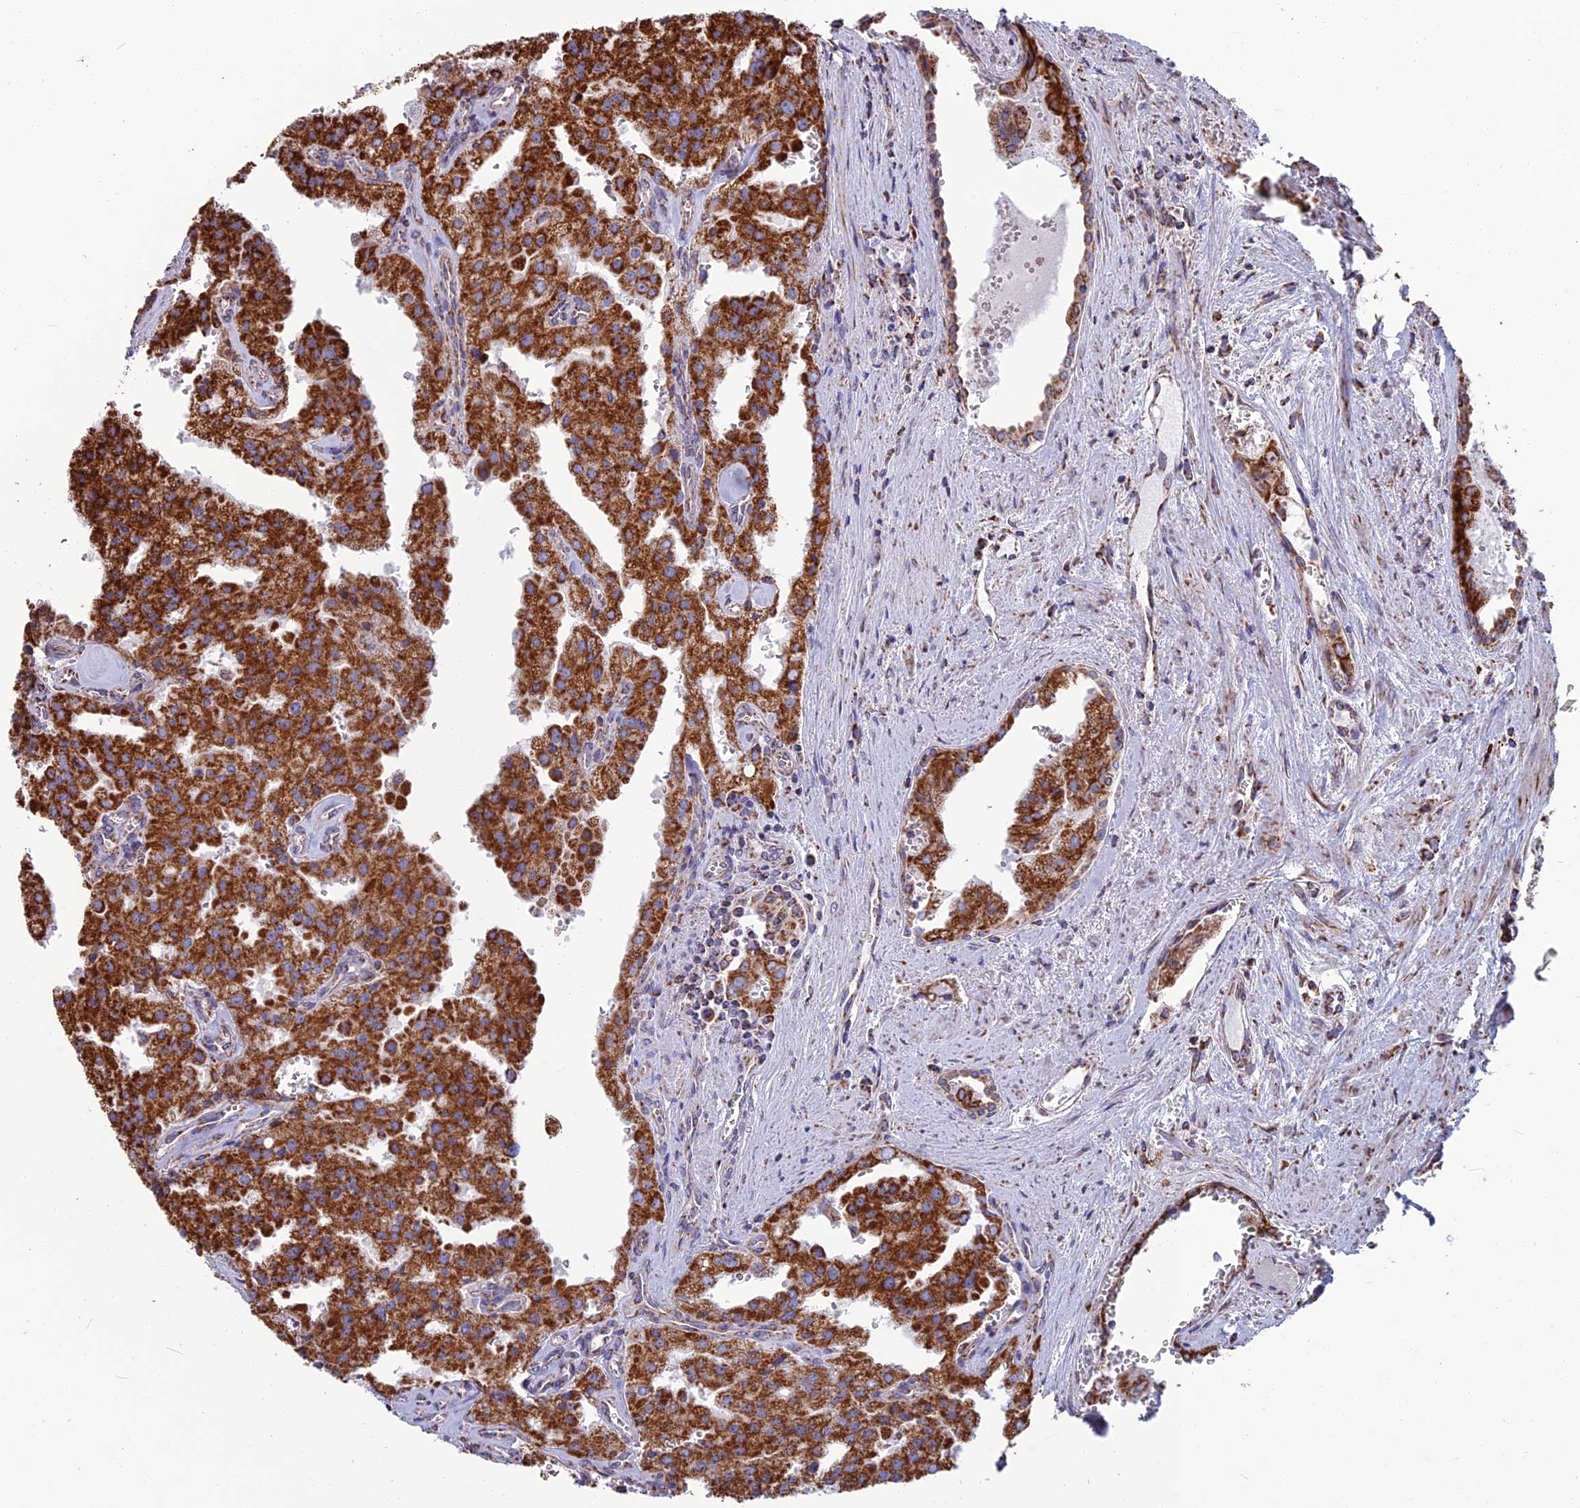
{"staining": {"intensity": "strong", "quantity": ">75%", "location": "cytoplasmic/membranous"}, "tissue": "prostate cancer", "cell_type": "Tumor cells", "image_type": "cancer", "snomed": [{"axis": "morphology", "description": "Adenocarcinoma, High grade"}, {"axis": "topography", "description": "Prostate"}], "caption": "Prostate cancer stained with a brown dye shows strong cytoplasmic/membranous positive expression in approximately >75% of tumor cells.", "gene": "CS", "patient": {"sex": "male", "age": 68}}